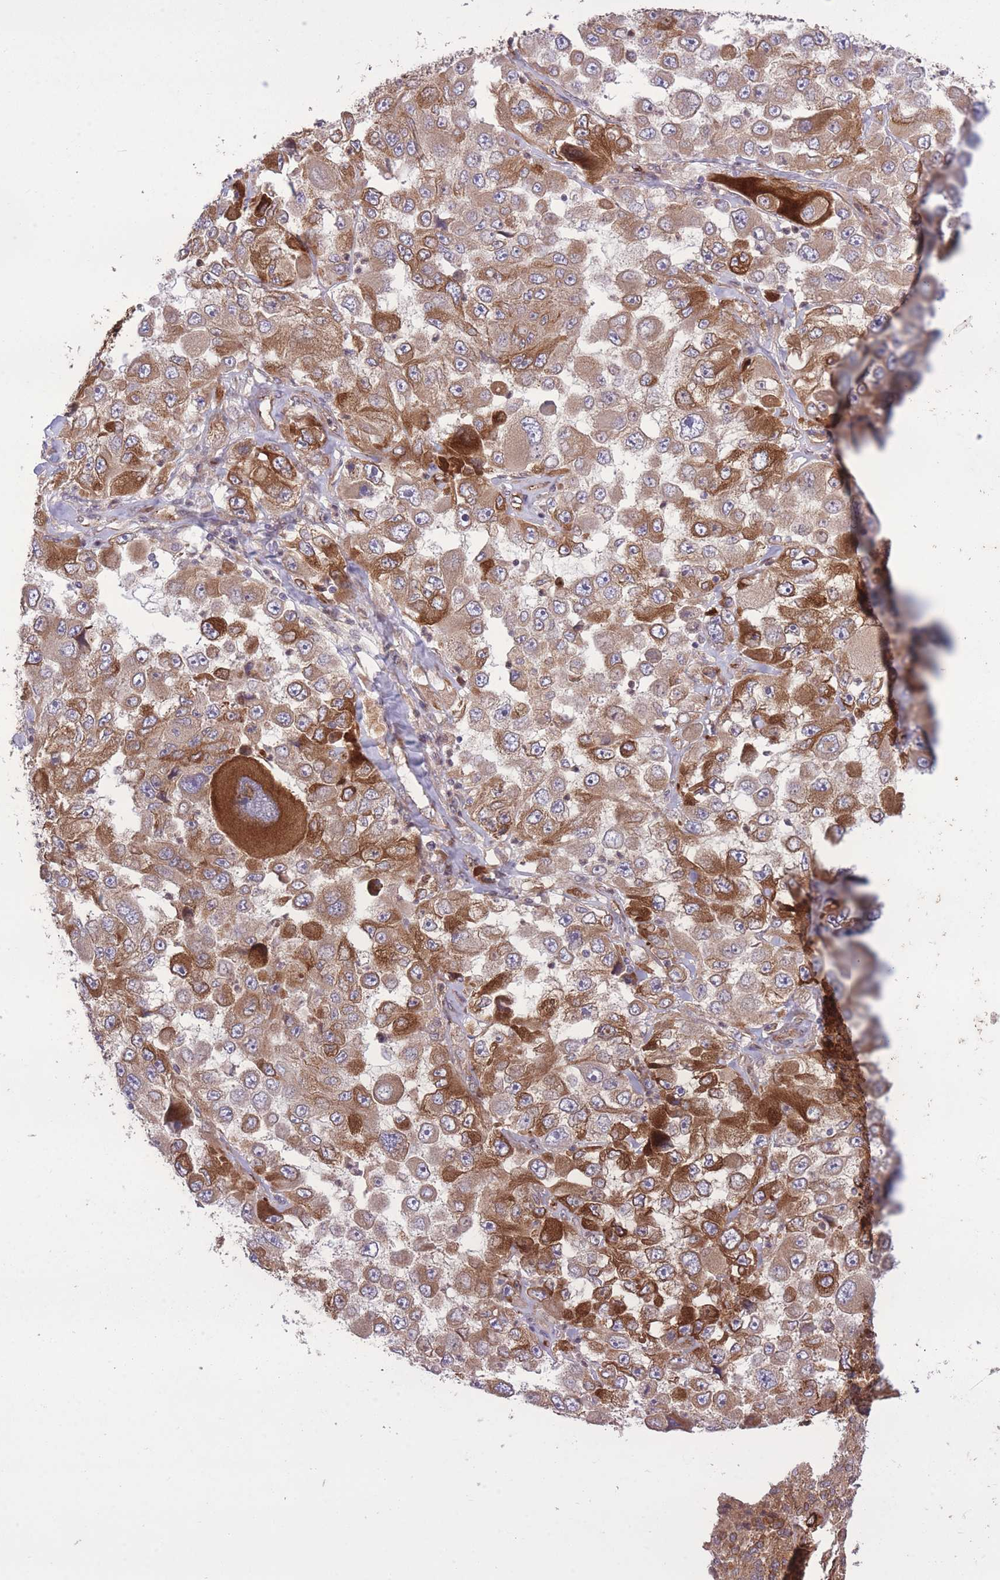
{"staining": {"intensity": "strong", "quantity": "25%-75%", "location": "cytoplasmic/membranous"}, "tissue": "melanoma", "cell_type": "Tumor cells", "image_type": "cancer", "snomed": [{"axis": "morphology", "description": "Malignant melanoma, Metastatic site"}, {"axis": "topography", "description": "Lymph node"}], "caption": "Melanoma stained with DAB IHC exhibits high levels of strong cytoplasmic/membranous positivity in approximately 25%-75% of tumor cells. (DAB (3,3'-diaminobenzidine) = brown stain, brightfield microscopy at high magnification).", "gene": "CISH", "patient": {"sex": "male", "age": 62}}